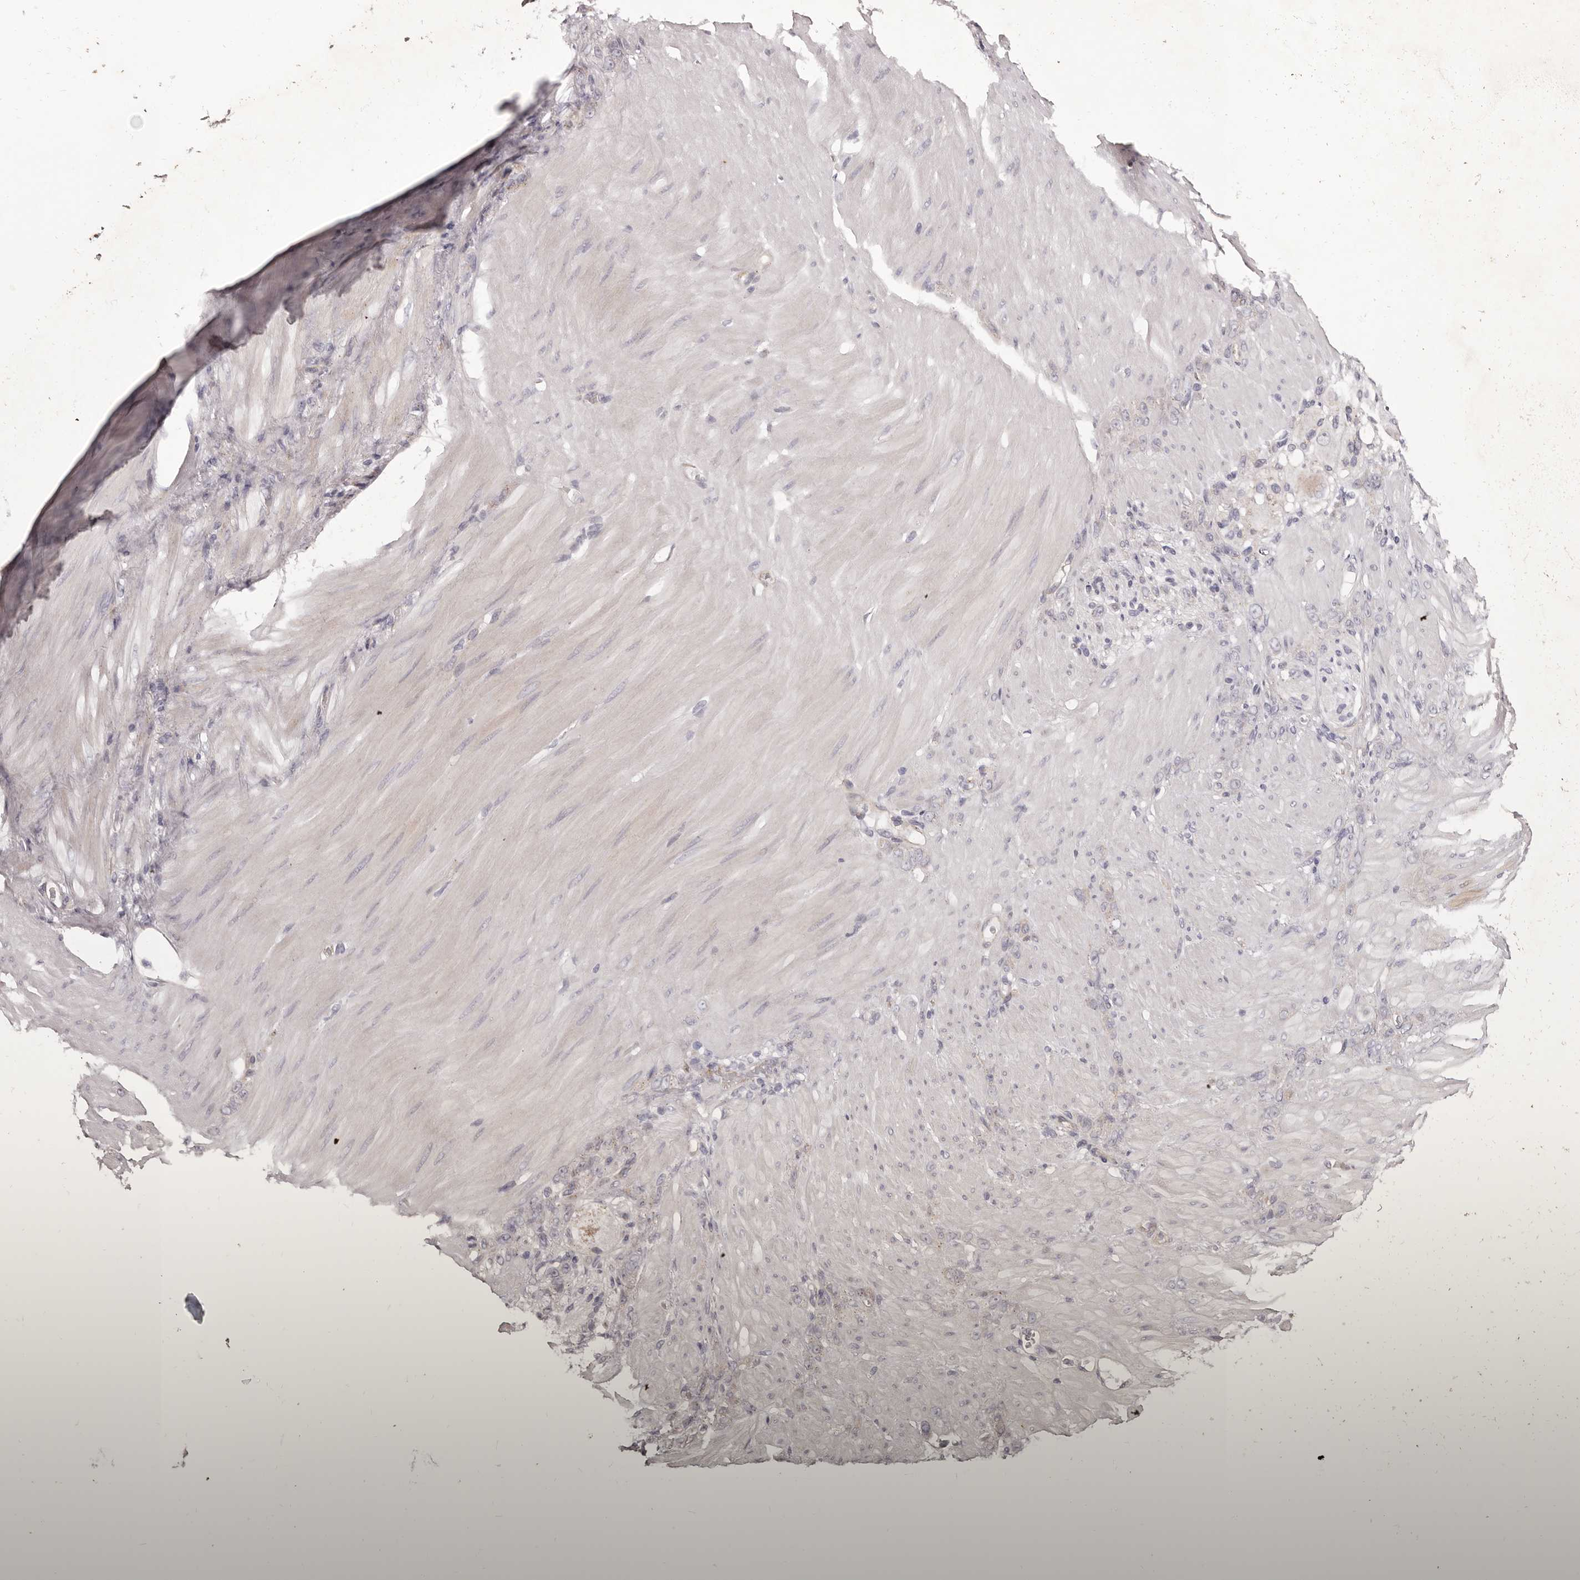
{"staining": {"intensity": "negative", "quantity": "none", "location": "none"}, "tissue": "stomach cancer", "cell_type": "Tumor cells", "image_type": "cancer", "snomed": [{"axis": "morphology", "description": "Normal tissue, NOS"}, {"axis": "morphology", "description": "Adenocarcinoma, NOS"}, {"axis": "topography", "description": "Stomach"}], "caption": "IHC histopathology image of neoplastic tissue: human adenocarcinoma (stomach) stained with DAB (3,3'-diaminobenzidine) reveals no significant protein staining in tumor cells. (DAB (3,3'-diaminobenzidine) immunohistochemistry (IHC) with hematoxylin counter stain).", "gene": "PEG10", "patient": {"sex": "male", "age": 82}}